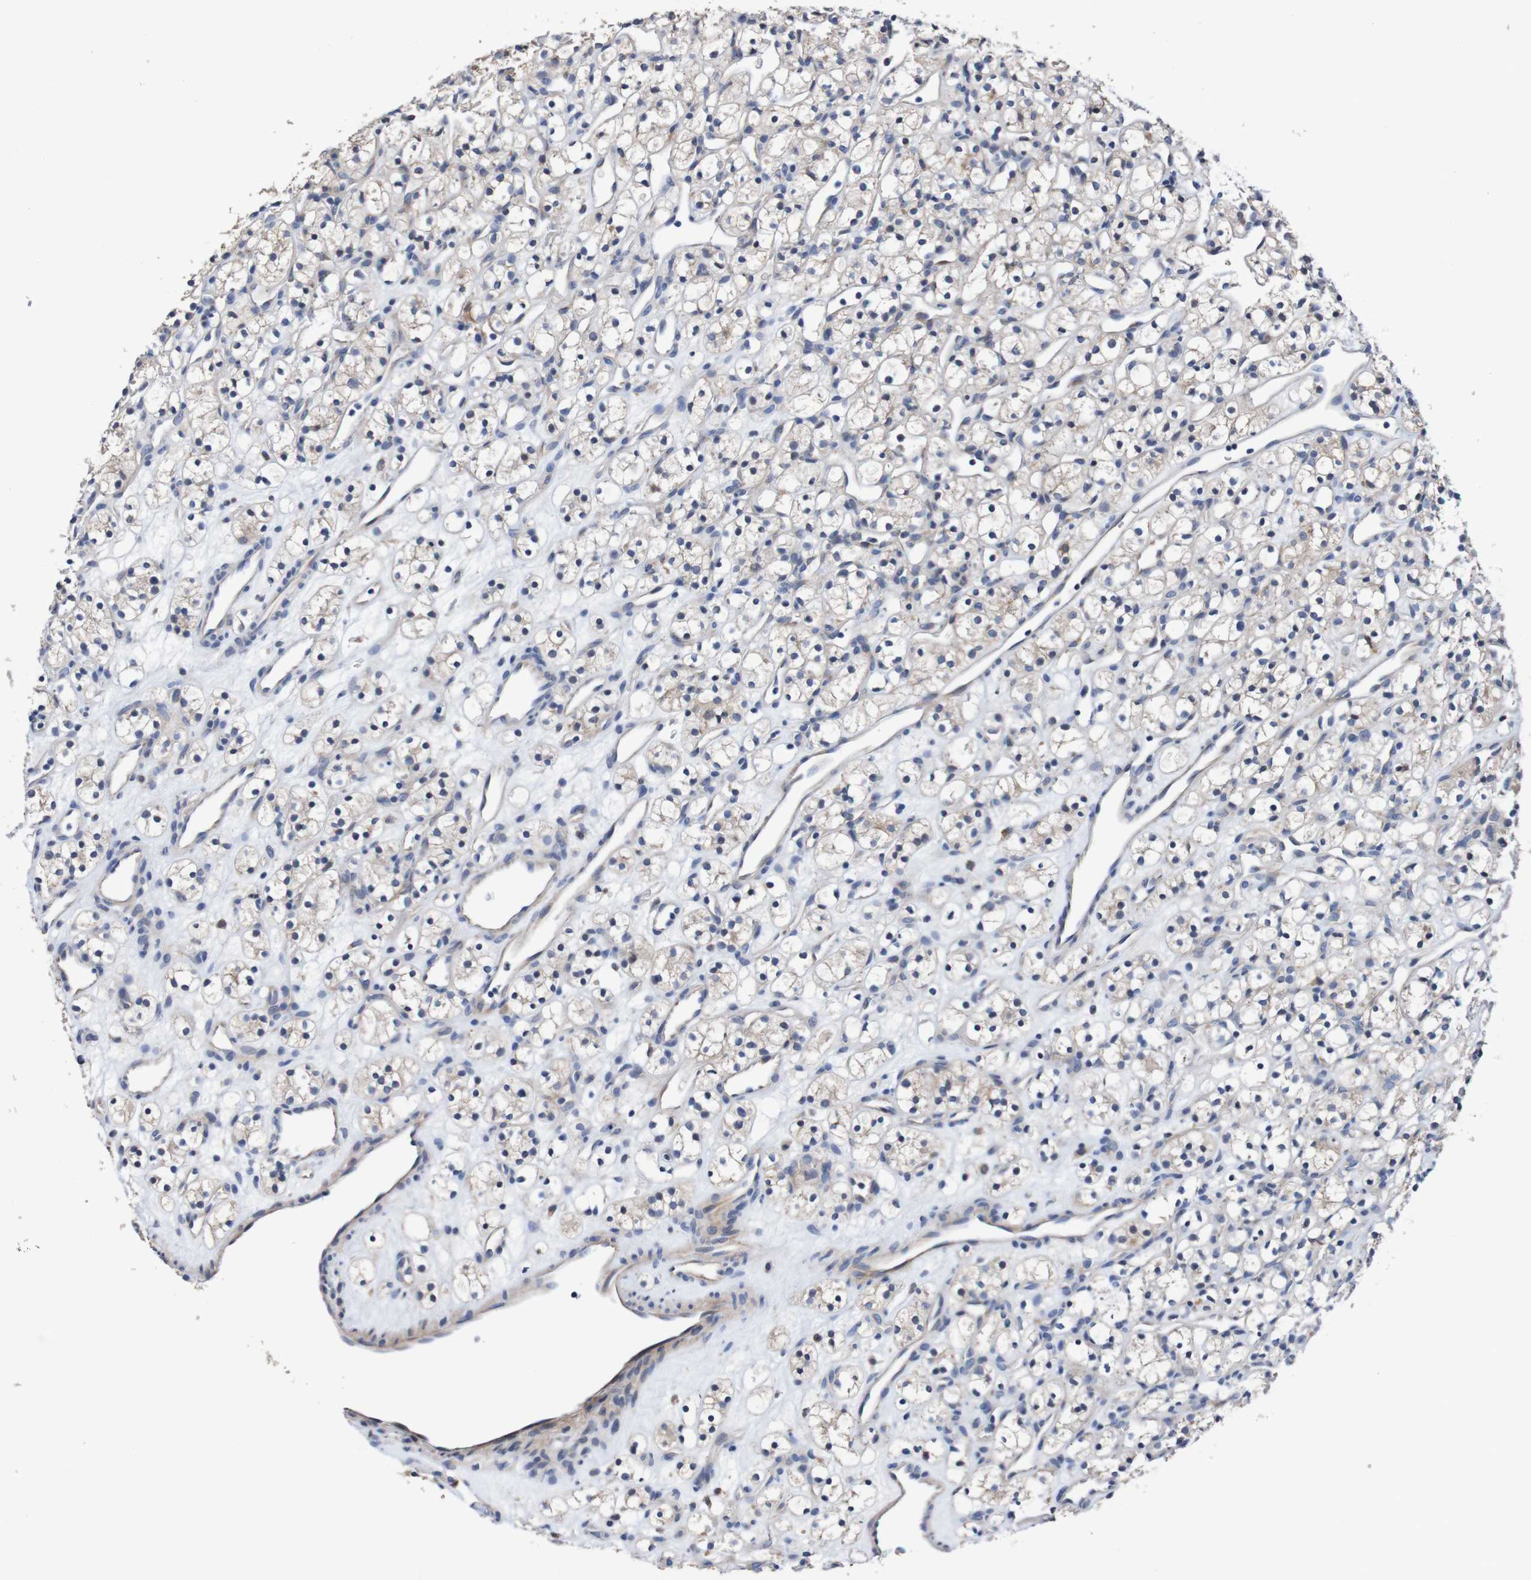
{"staining": {"intensity": "weak", "quantity": "25%-75%", "location": "cytoplasmic/membranous"}, "tissue": "renal cancer", "cell_type": "Tumor cells", "image_type": "cancer", "snomed": [{"axis": "morphology", "description": "Adenocarcinoma, NOS"}, {"axis": "topography", "description": "Kidney"}], "caption": "An image showing weak cytoplasmic/membranous staining in approximately 25%-75% of tumor cells in renal cancer, as visualized by brown immunohistochemical staining.", "gene": "FIBP", "patient": {"sex": "female", "age": 60}}